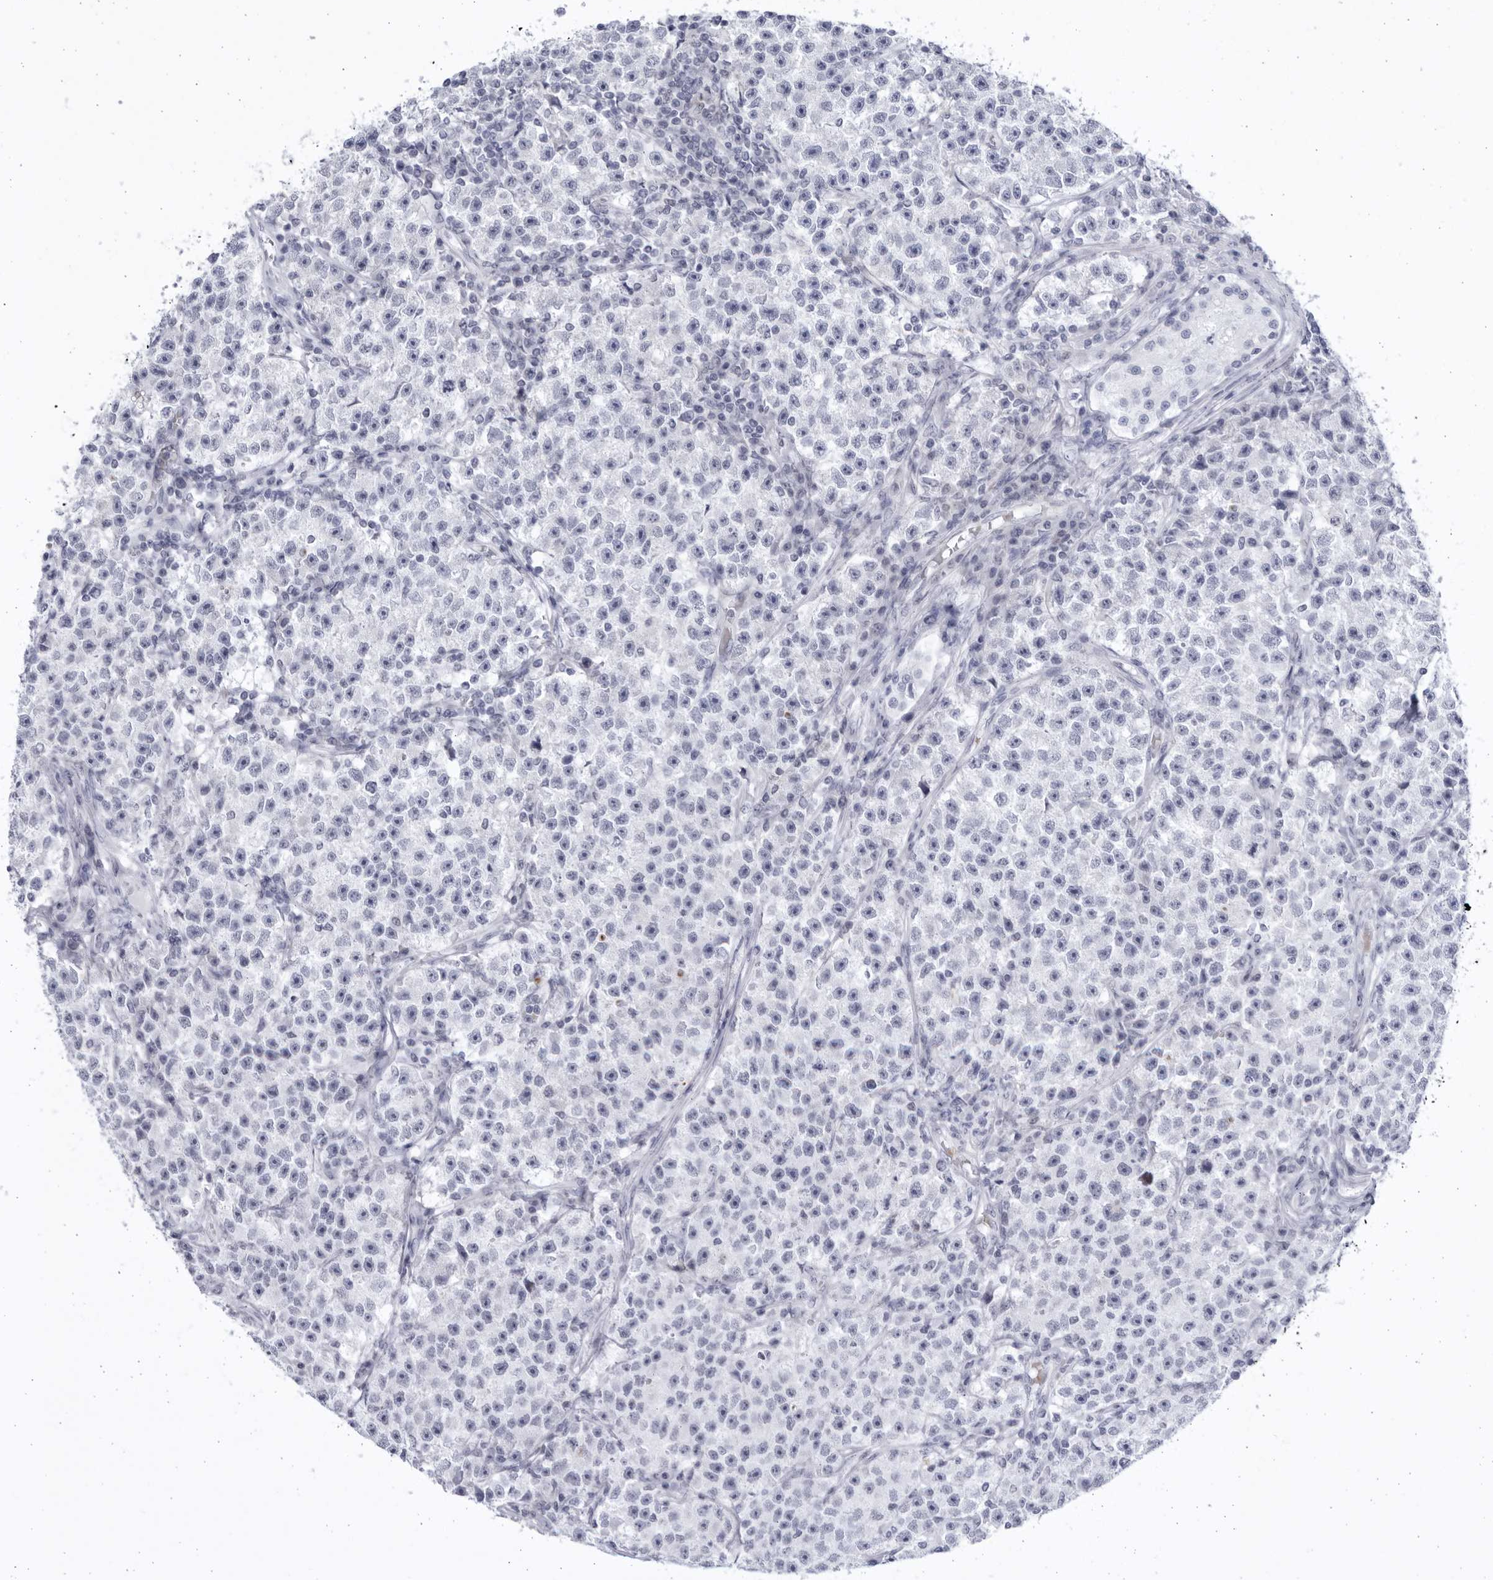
{"staining": {"intensity": "negative", "quantity": "none", "location": "none"}, "tissue": "testis cancer", "cell_type": "Tumor cells", "image_type": "cancer", "snomed": [{"axis": "morphology", "description": "Seminoma, NOS"}, {"axis": "topography", "description": "Testis"}], "caption": "Immunohistochemistry of human testis cancer exhibits no positivity in tumor cells.", "gene": "CCDC181", "patient": {"sex": "male", "age": 22}}